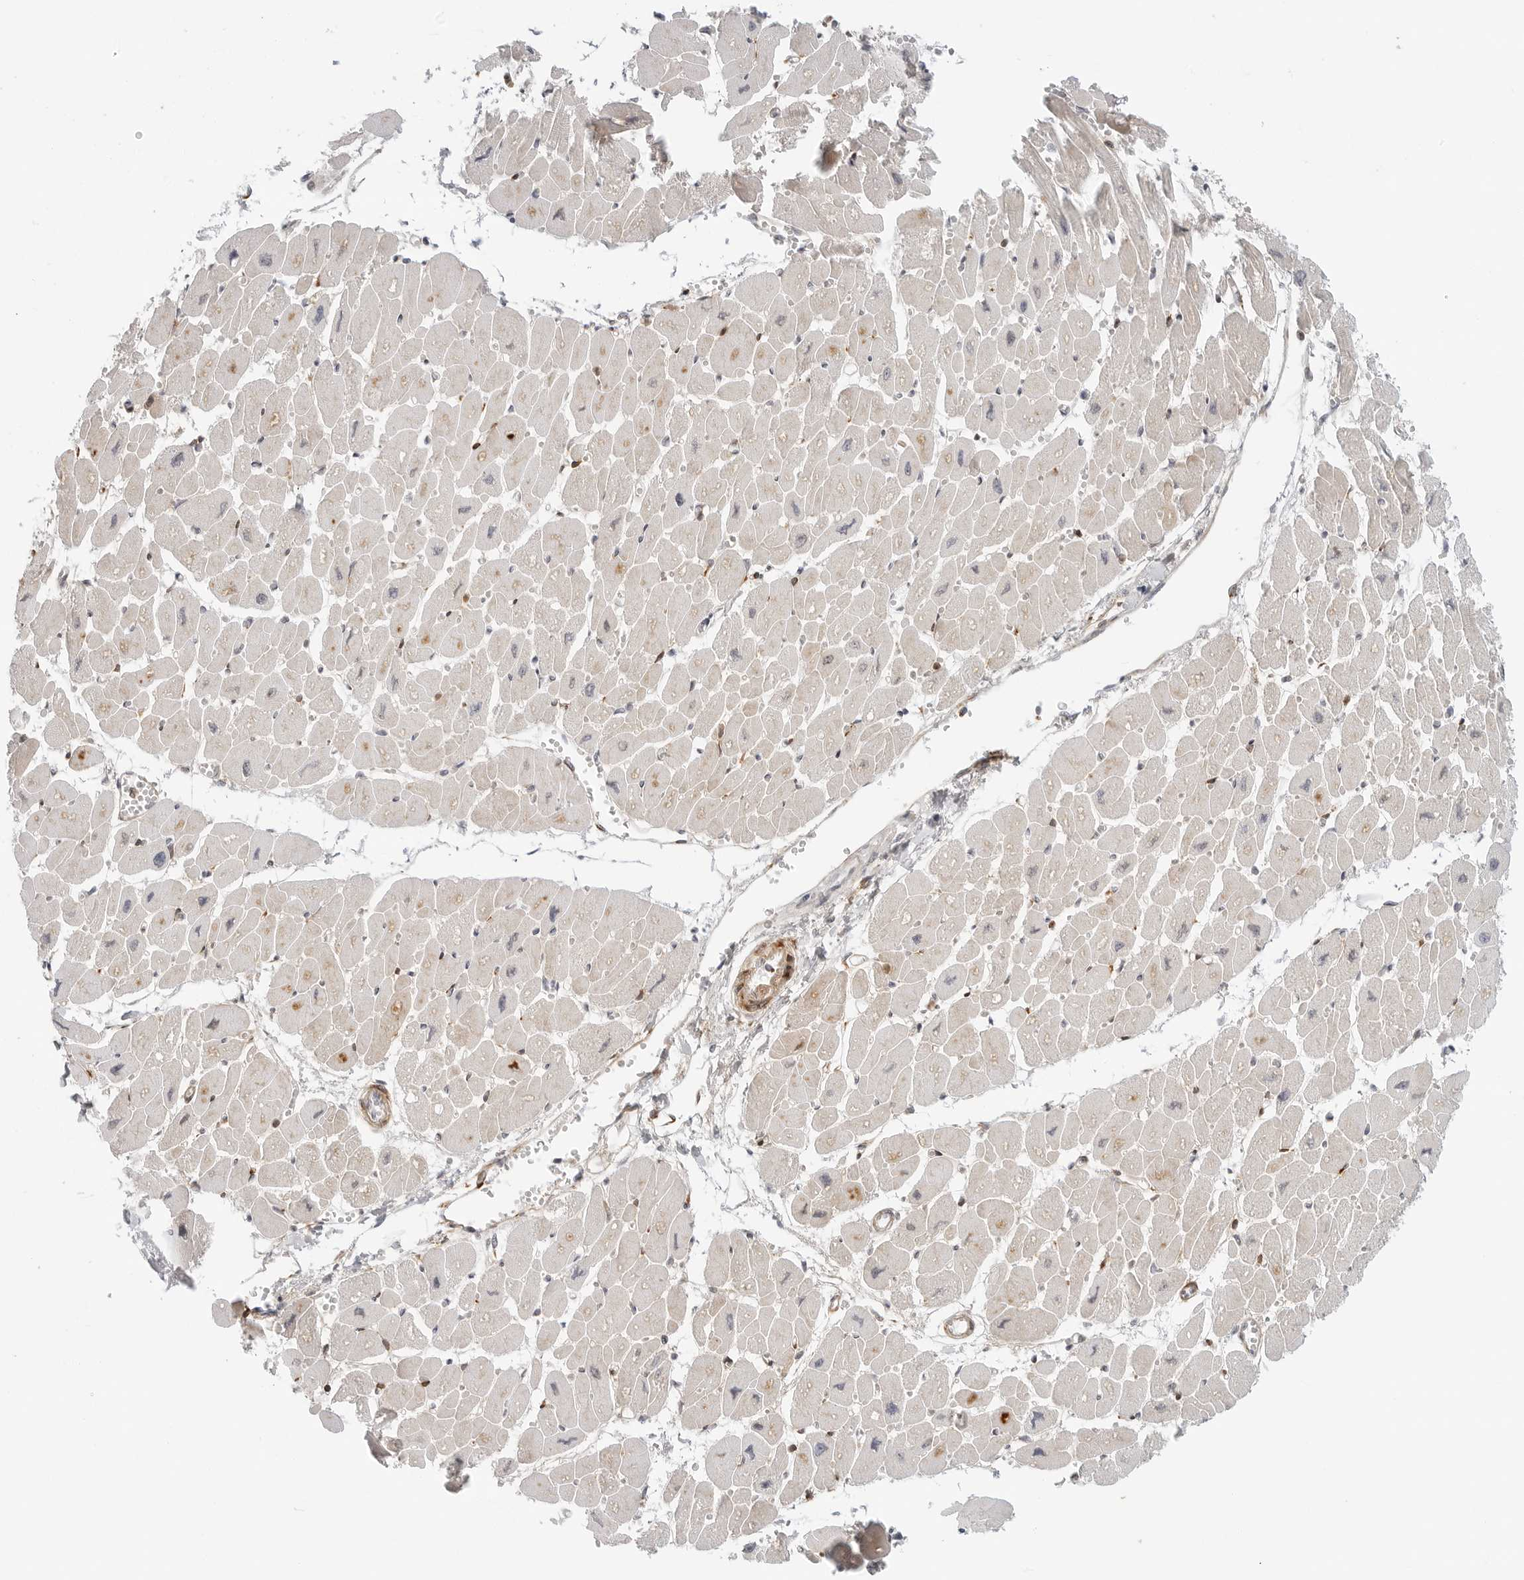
{"staining": {"intensity": "moderate", "quantity": "25%-75%", "location": "cytoplasmic/membranous"}, "tissue": "heart muscle", "cell_type": "Cardiomyocytes", "image_type": "normal", "snomed": [{"axis": "morphology", "description": "Normal tissue, NOS"}, {"axis": "topography", "description": "Heart"}], "caption": "Normal heart muscle displays moderate cytoplasmic/membranous staining in about 25%-75% of cardiomyocytes (DAB (3,3'-diaminobenzidine) IHC, brown staining for protein, blue staining for nuclei)..", "gene": "C1QTNF1", "patient": {"sex": "female", "age": 54}}